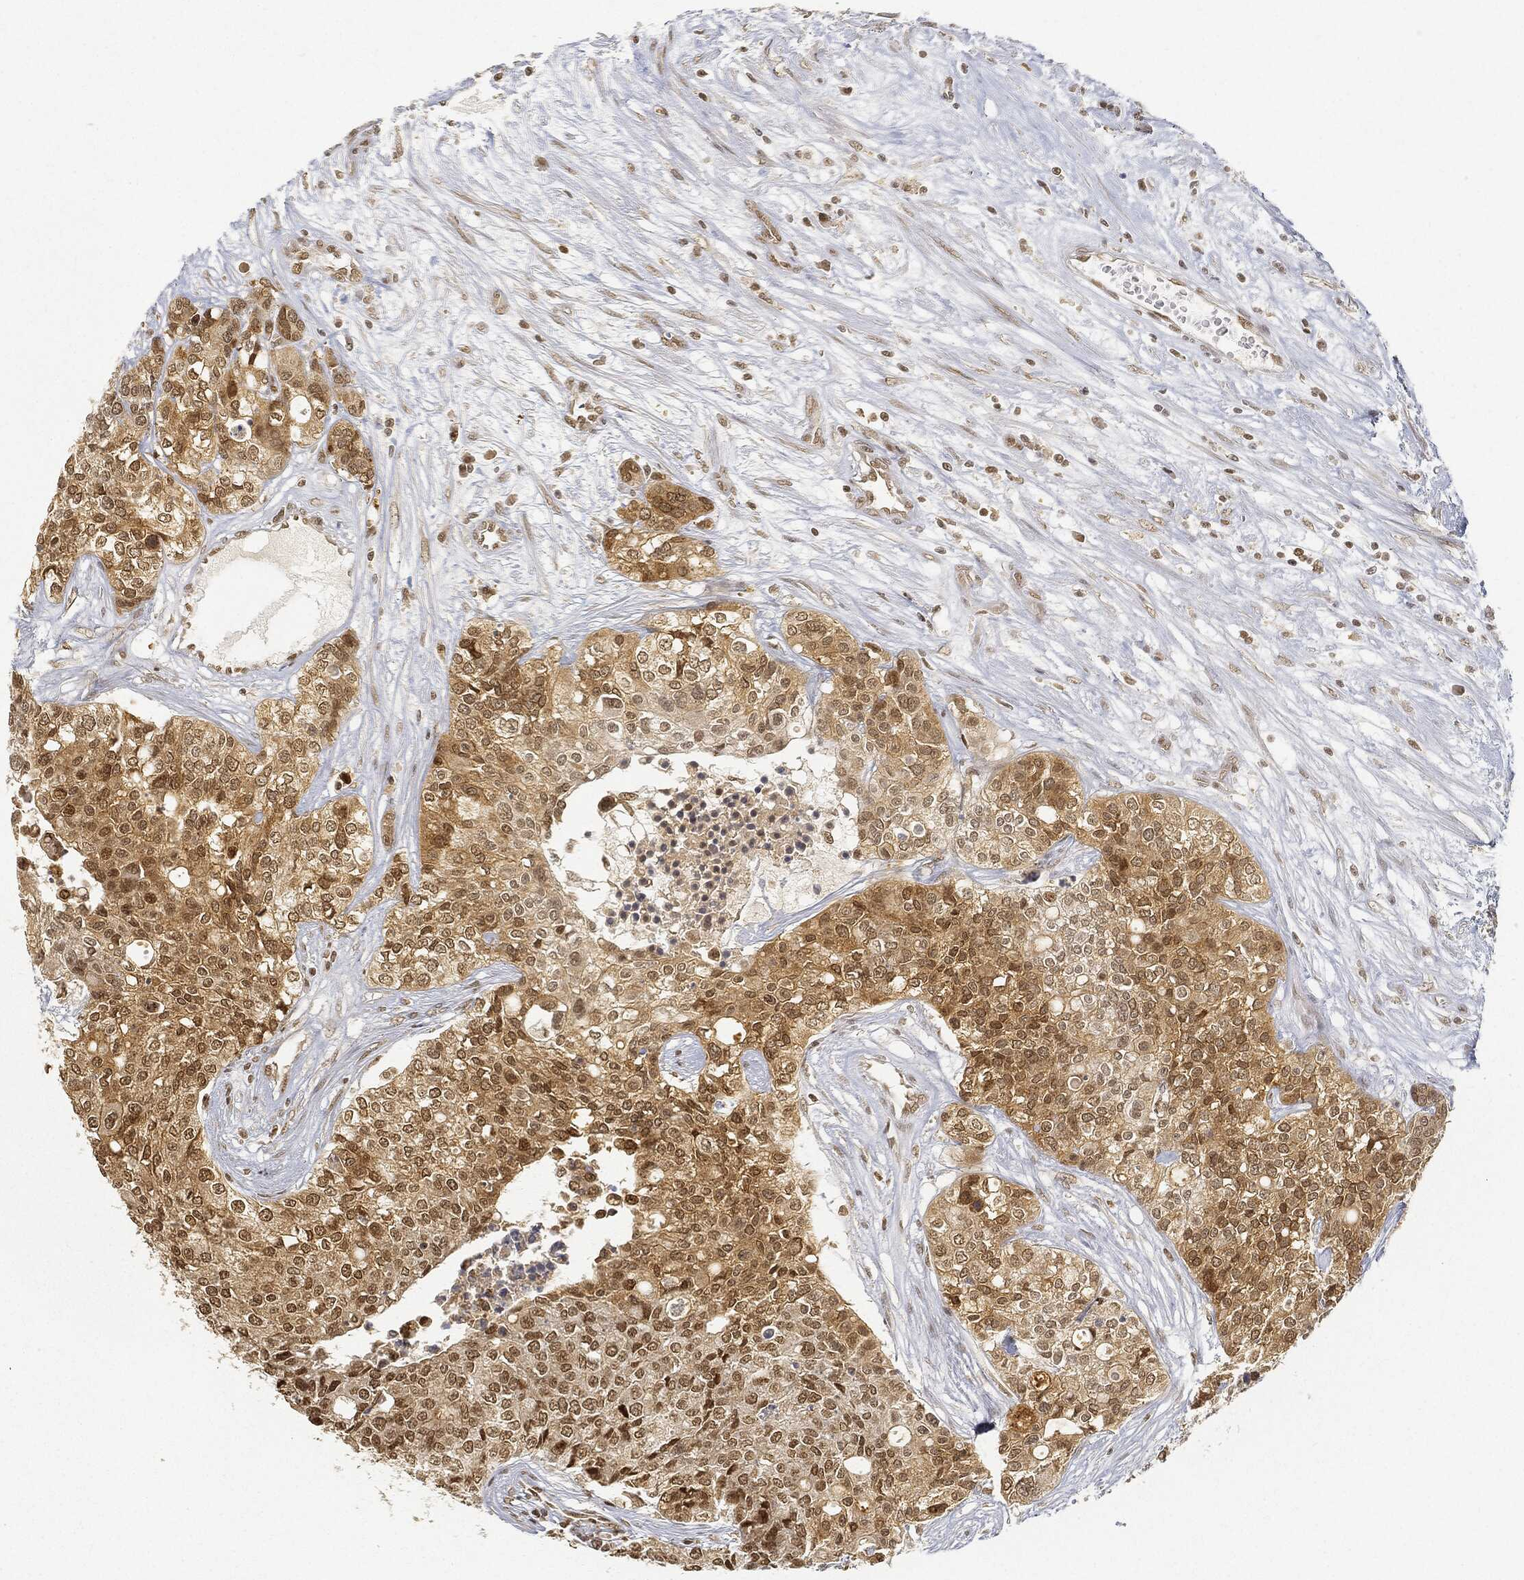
{"staining": {"intensity": "moderate", "quantity": "25%-75%", "location": "cytoplasmic/membranous,nuclear"}, "tissue": "carcinoid", "cell_type": "Tumor cells", "image_type": "cancer", "snomed": [{"axis": "morphology", "description": "Carcinoid, malignant, NOS"}, {"axis": "topography", "description": "Colon"}], "caption": "Immunohistochemical staining of carcinoid (malignant) displays medium levels of moderate cytoplasmic/membranous and nuclear expression in about 25%-75% of tumor cells.", "gene": "CIB1", "patient": {"sex": "male", "age": 81}}